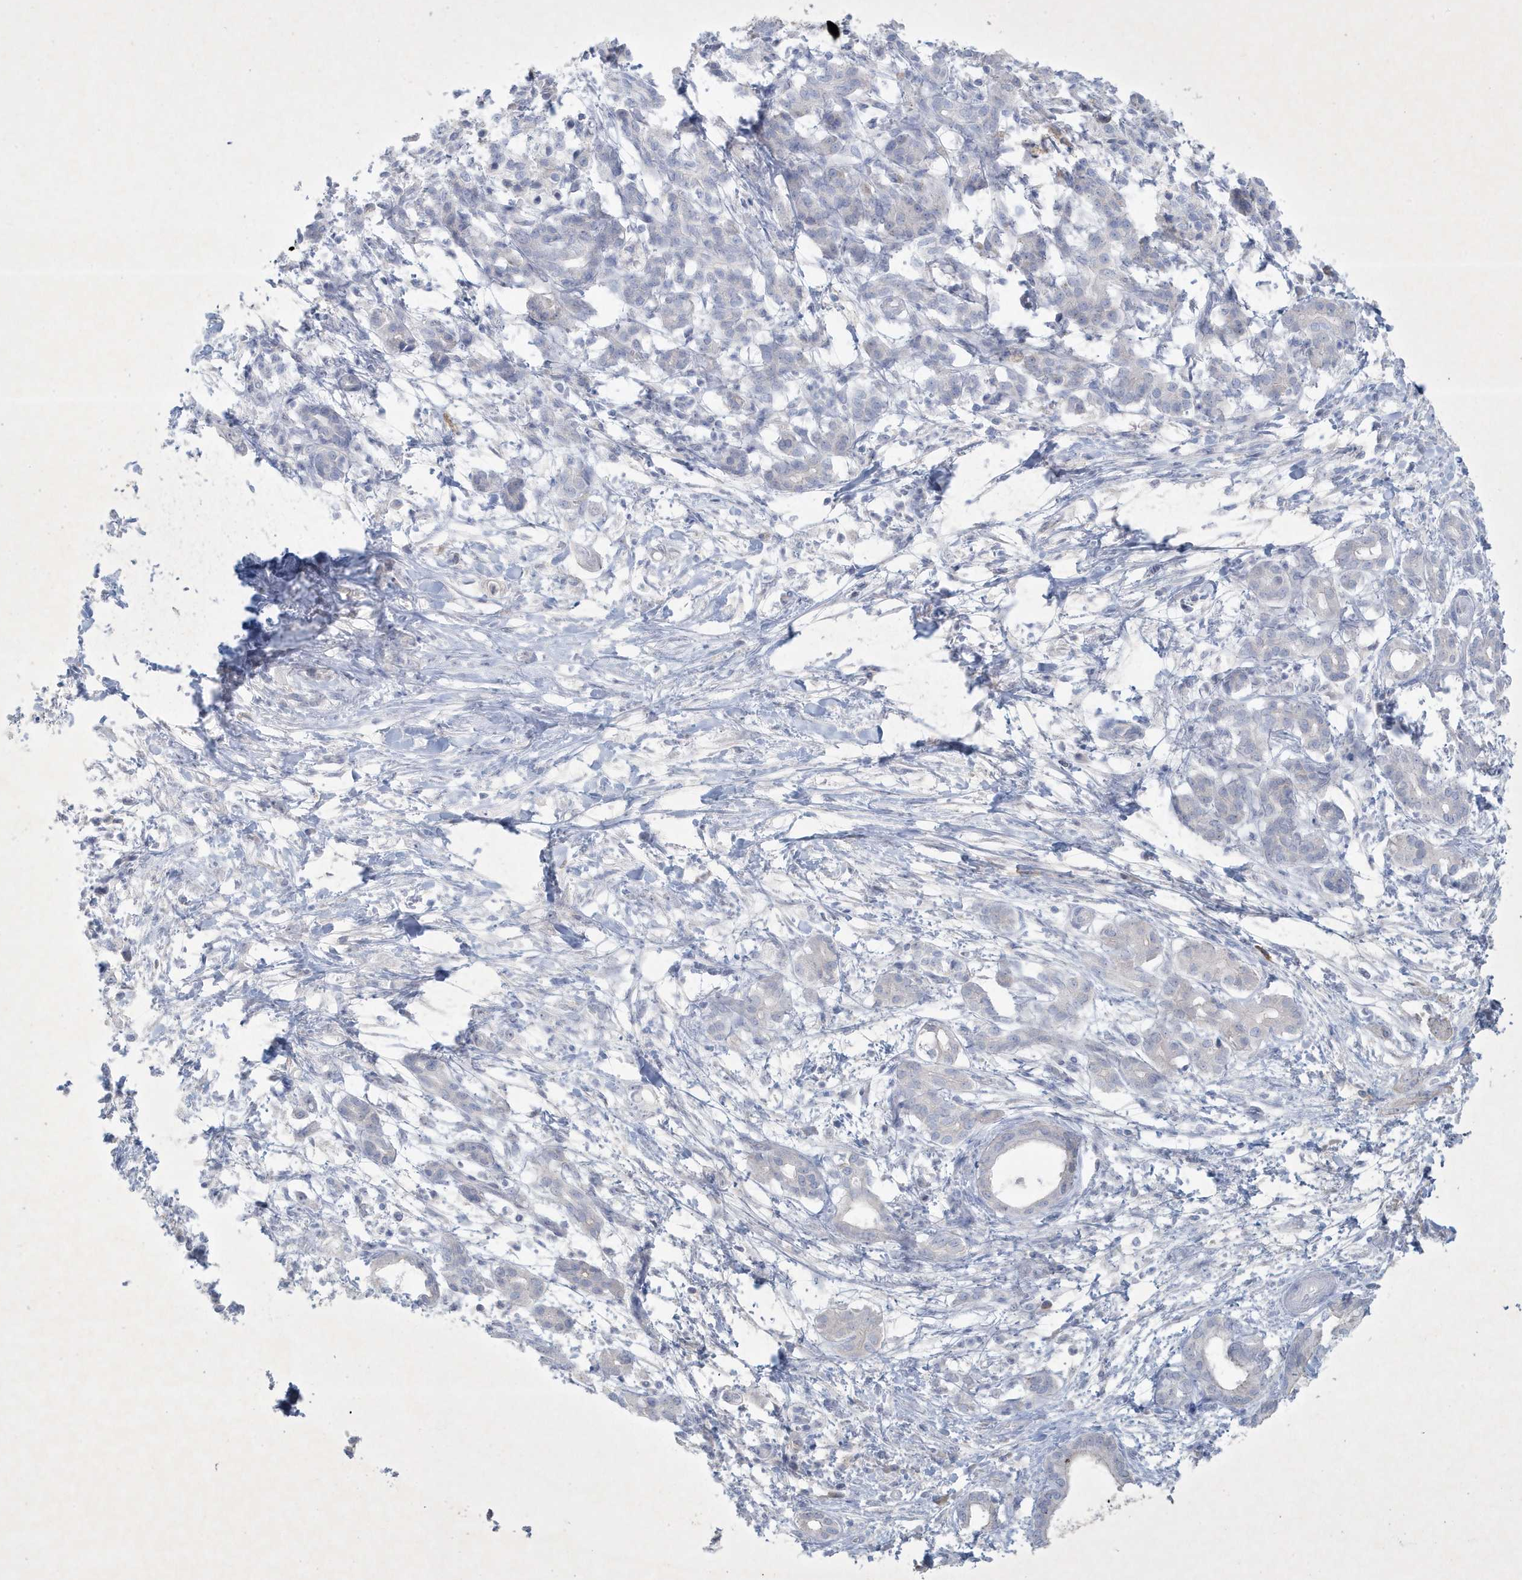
{"staining": {"intensity": "negative", "quantity": "none", "location": "none"}, "tissue": "pancreatic cancer", "cell_type": "Tumor cells", "image_type": "cancer", "snomed": [{"axis": "morphology", "description": "Adenocarcinoma, NOS"}, {"axis": "topography", "description": "Pancreas"}], "caption": "This is an immunohistochemistry (IHC) micrograph of human pancreatic cancer (adenocarcinoma). There is no positivity in tumor cells.", "gene": "CCDC24", "patient": {"sex": "female", "age": 55}}